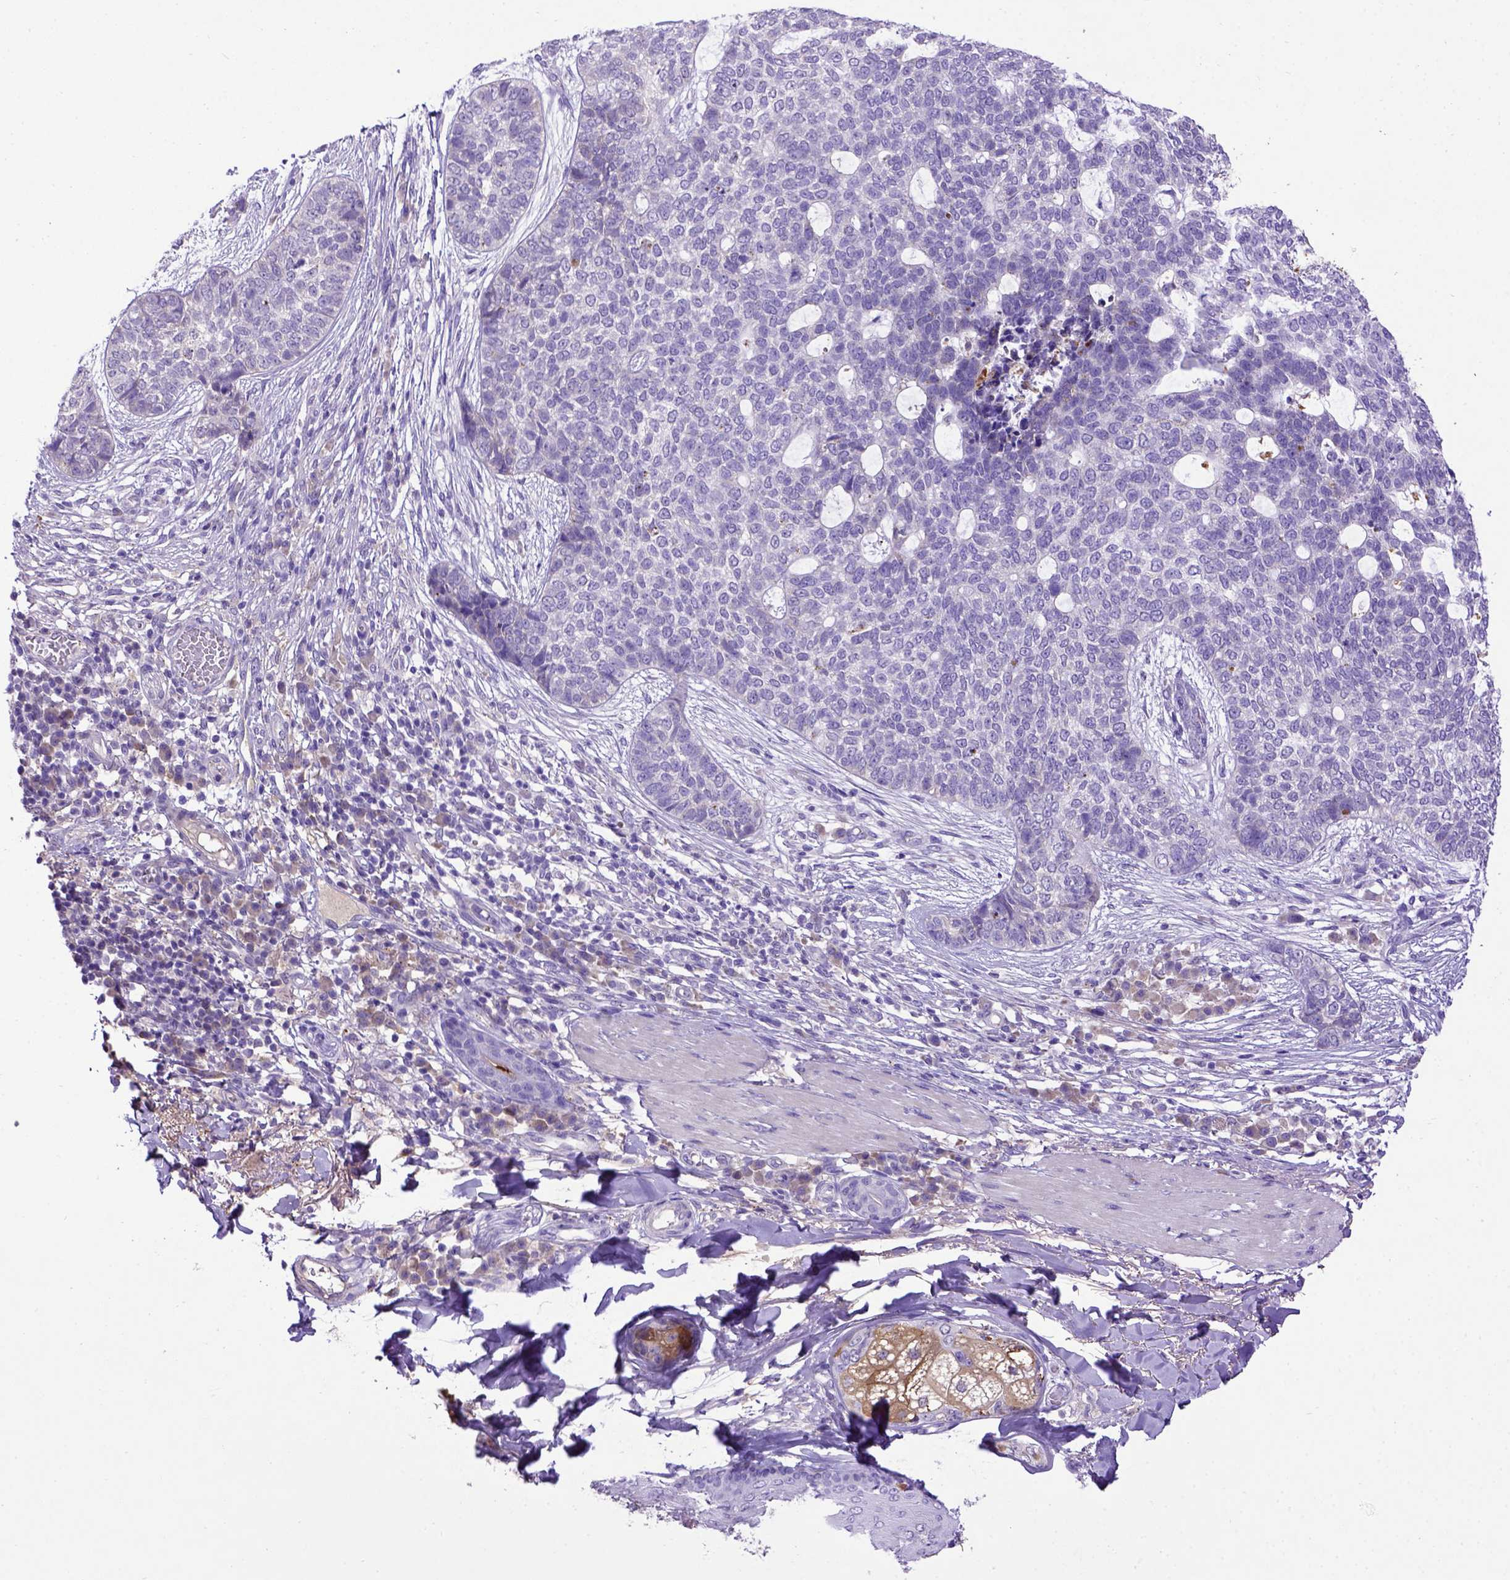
{"staining": {"intensity": "negative", "quantity": "none", "location": "none"}, "tissue": "skin cancer", "cell_type": "Tumor cells", "image_type": "cancer", "snomed": [{"axis": "morphology", "description": "Basal cell carcinoma"}, {"axis": "topography", "description": "Skin"}], "caption": "Tumor cells show no significant protein positivity in basal cell carcinoma (skin).", "gene": "ADAM12", "patient": {"sex": "female", "age": 69}}